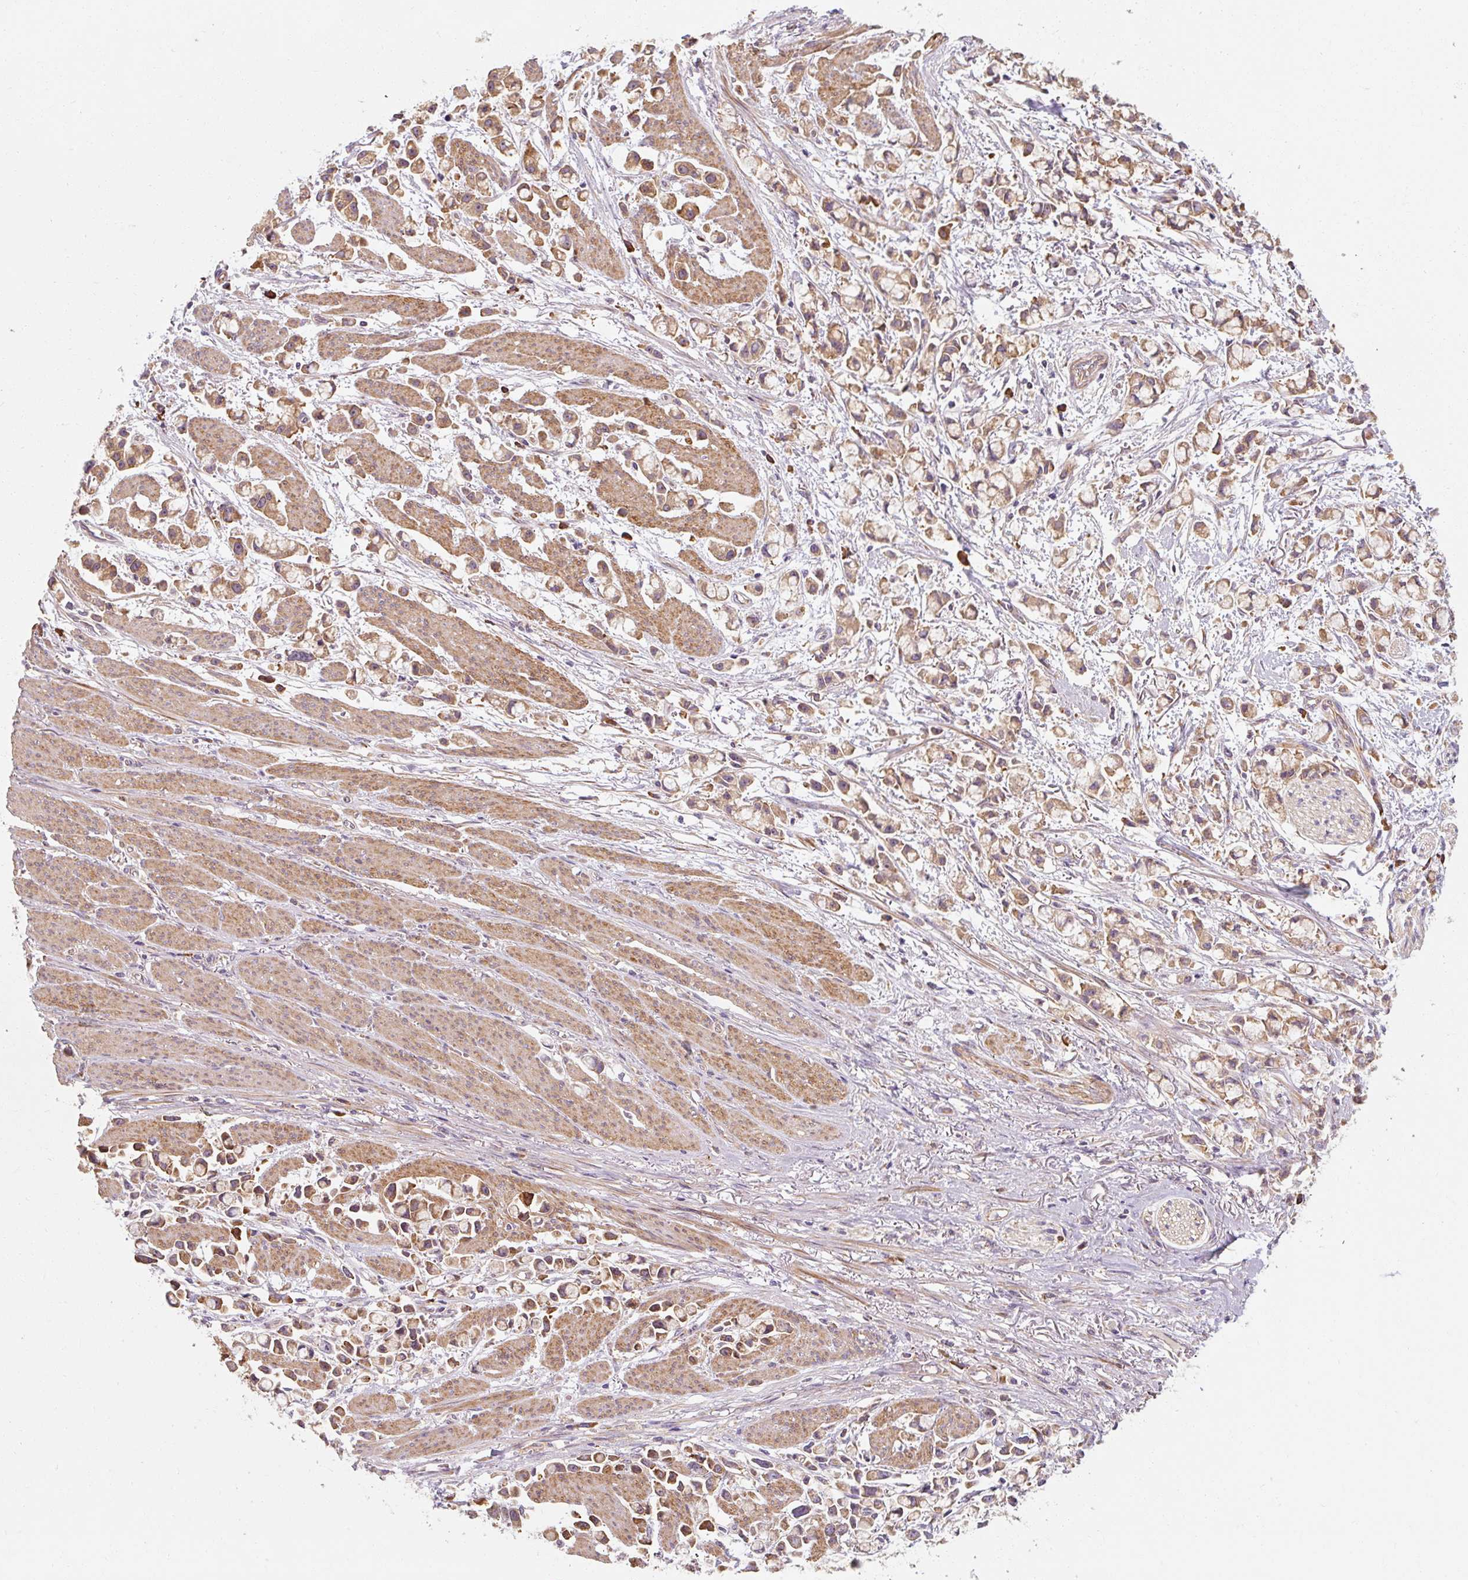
{"staining": {"intensity": "moderate", "quantity": ">75%", "location": "cytoplasmic/membranous"}, "tissue": "stomach cancer", "cell_type": "Tumor cells", "image_type": "cancer", "snomed": [{"axis": "morphology", "description": "Adenocarcinoma, NOS"}, {"axis": "topography", "description": "Stomach"}], "caption": "Protein analysis of stomach cancer (adenocarcinoma) tissue exhibits moderate cytoplasmic/membranous staining in approximately >75% of tumor cells. (DAB (3,3'-diaminobenzidine) = brown stain, brightfield microscopy at high magnification).", "gene": "TBC1D4", "patient": {"sex": "female", "age": 81}}